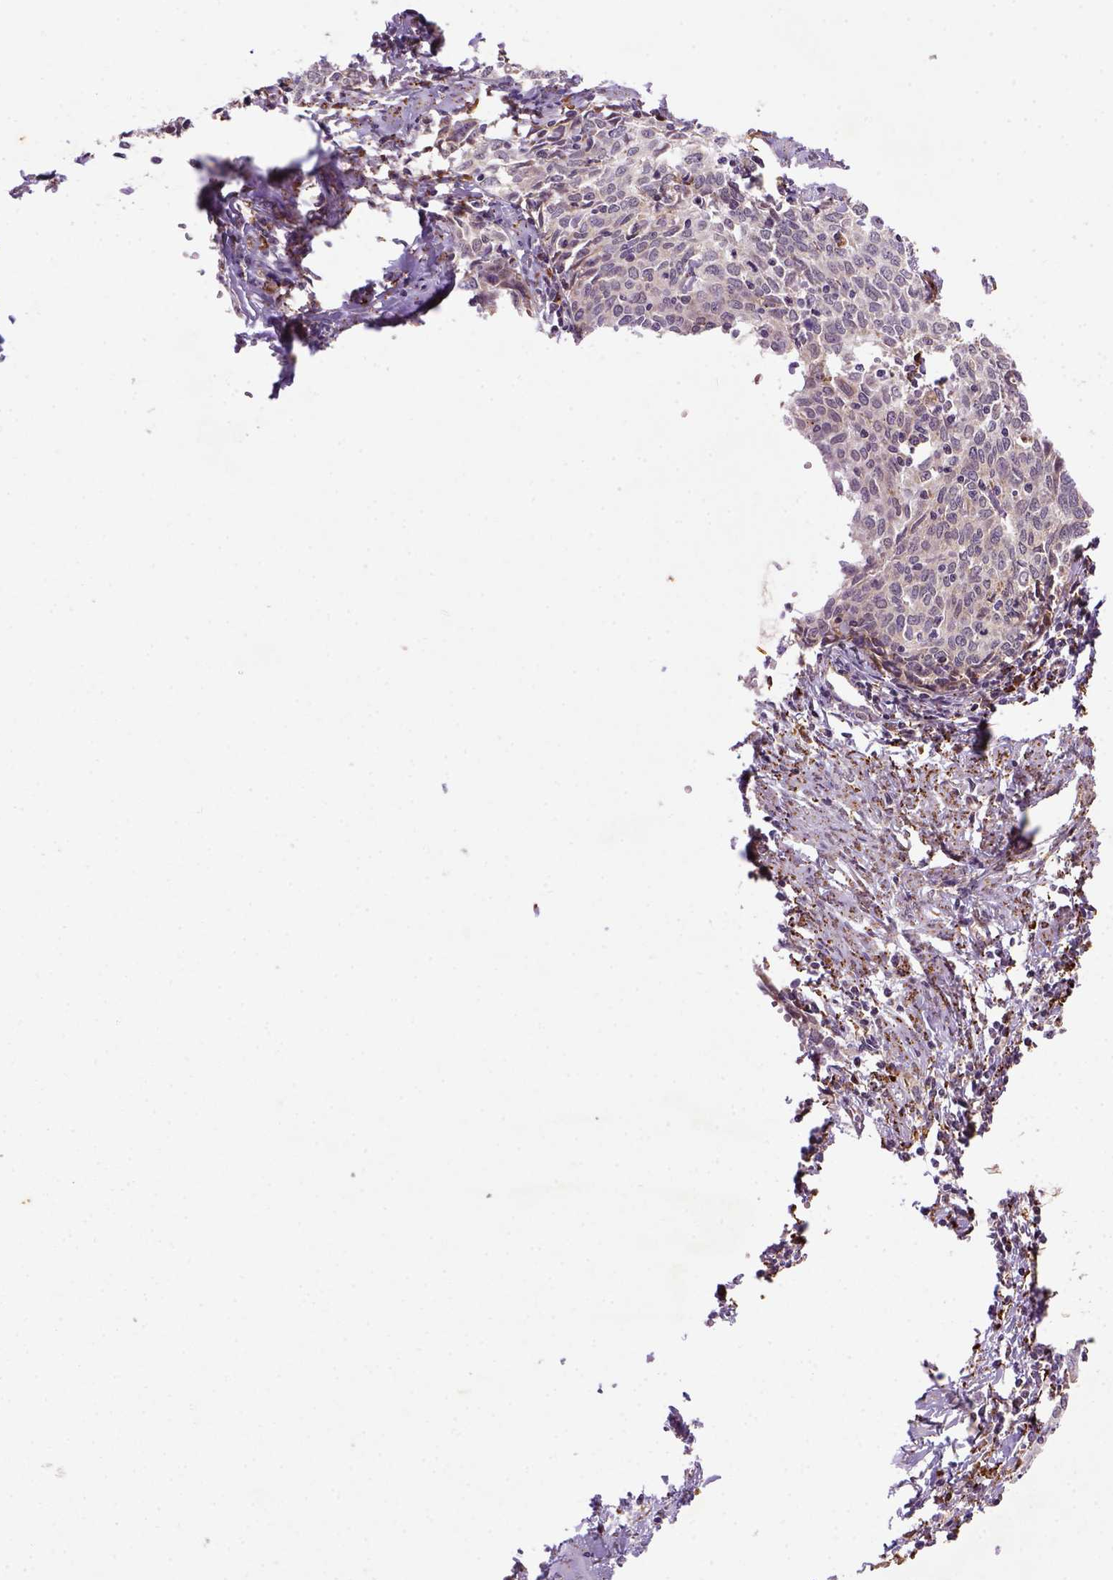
{"staining": {"intensity": "negative", "quantity": "none", "location": "none"}, "tissue": "cervical cancer", "cell_type": "Tumor cells", "image_type": "cancer", "snomed": [{"axis": "morphology", "description": "Squamous cell carcinoma, NOS"}, {"axis": "topography", "description": "Cervix"}], "caption": "The image demonstrates no significant expression in tumor cells of squamous cell carcinoma (cervical). The staining was performed using DAB to visualize the protein expression in brown, while the nuclei were stained in blue with hematoxylin (Magnification: 20x).", "gene": "FZD7", "patient": {"sex": "female", "age": 62}}